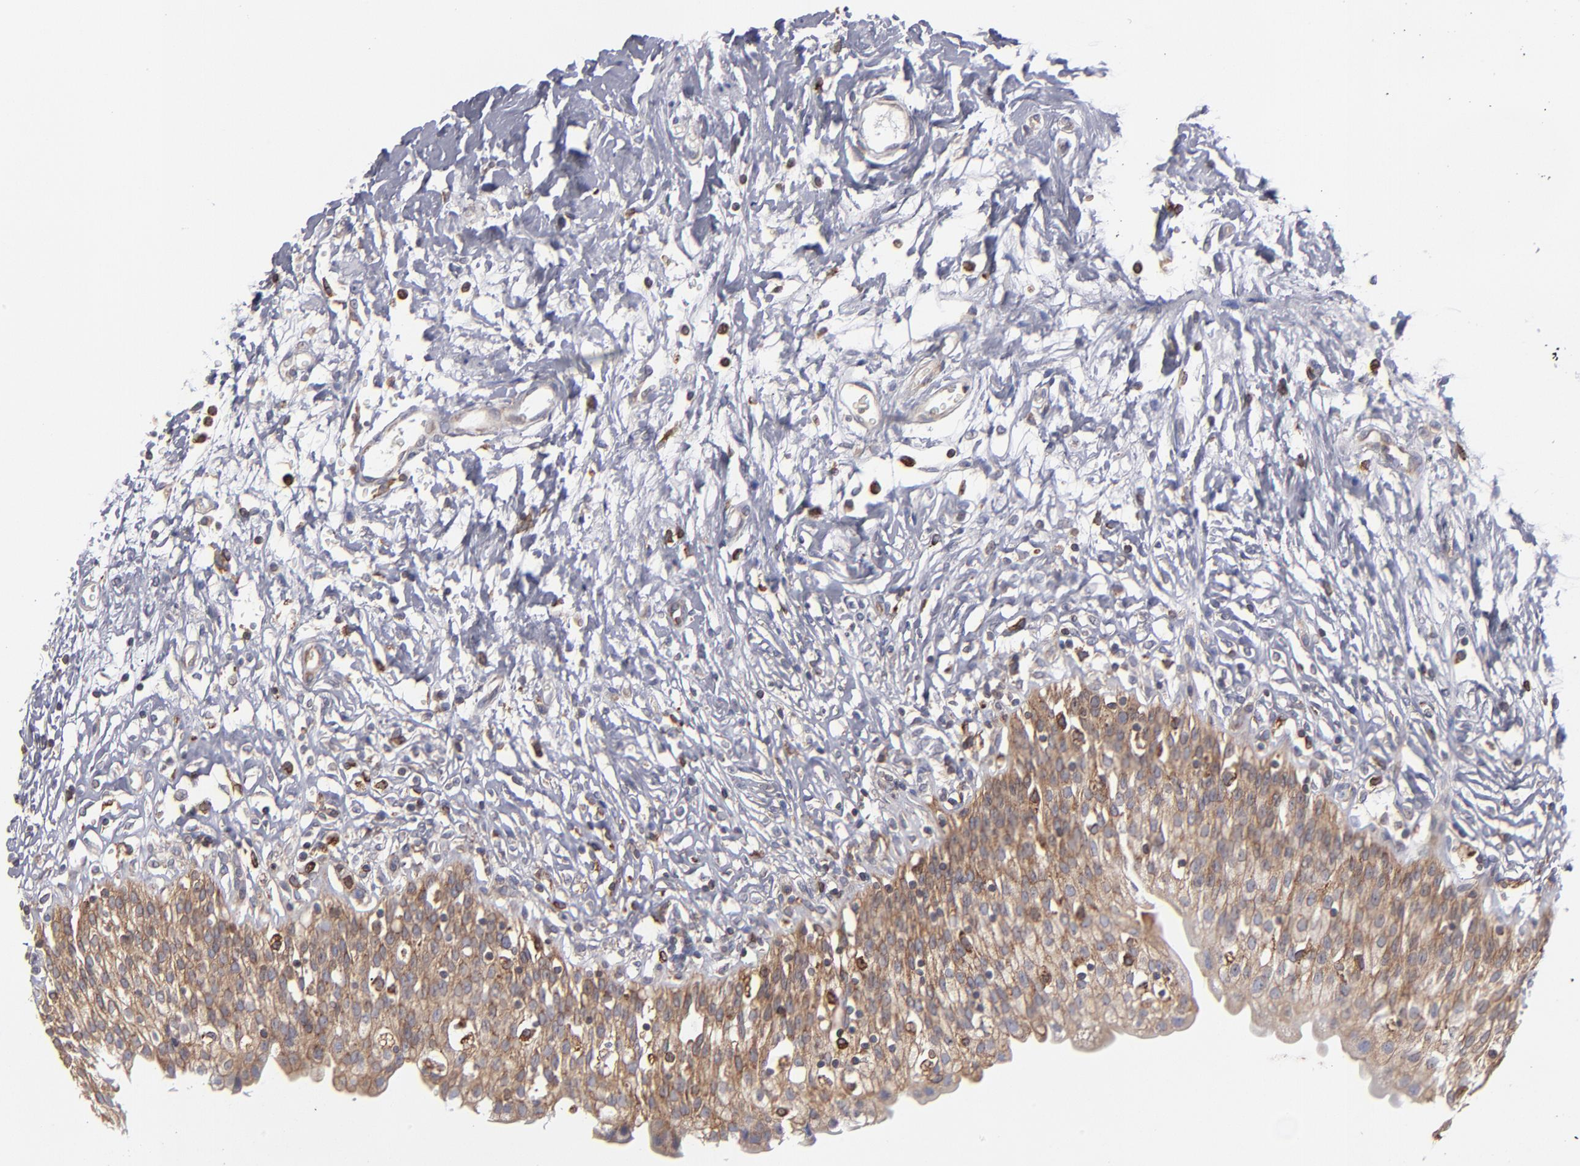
{"staining": {"intensity": "moderate", "quantity": ">75%", "location": "cytoplasmic/membranous"}, "tissue": "urinary bladder", "cell_type": "Urothelial cells", "image_type": "normal", "snomed": [{"axis": "morphology", "description": "Normal tissue, NOS"}, {"axis": "topography", "description": "Urinary bladder"}], "caption": "Normal urinary bladder demonstrates moderate cytoplasmic/membranous positivity in about >75% of urothelial cells.", "gene": "TMX1", "patient": {"sex": "female", "age": 80}}